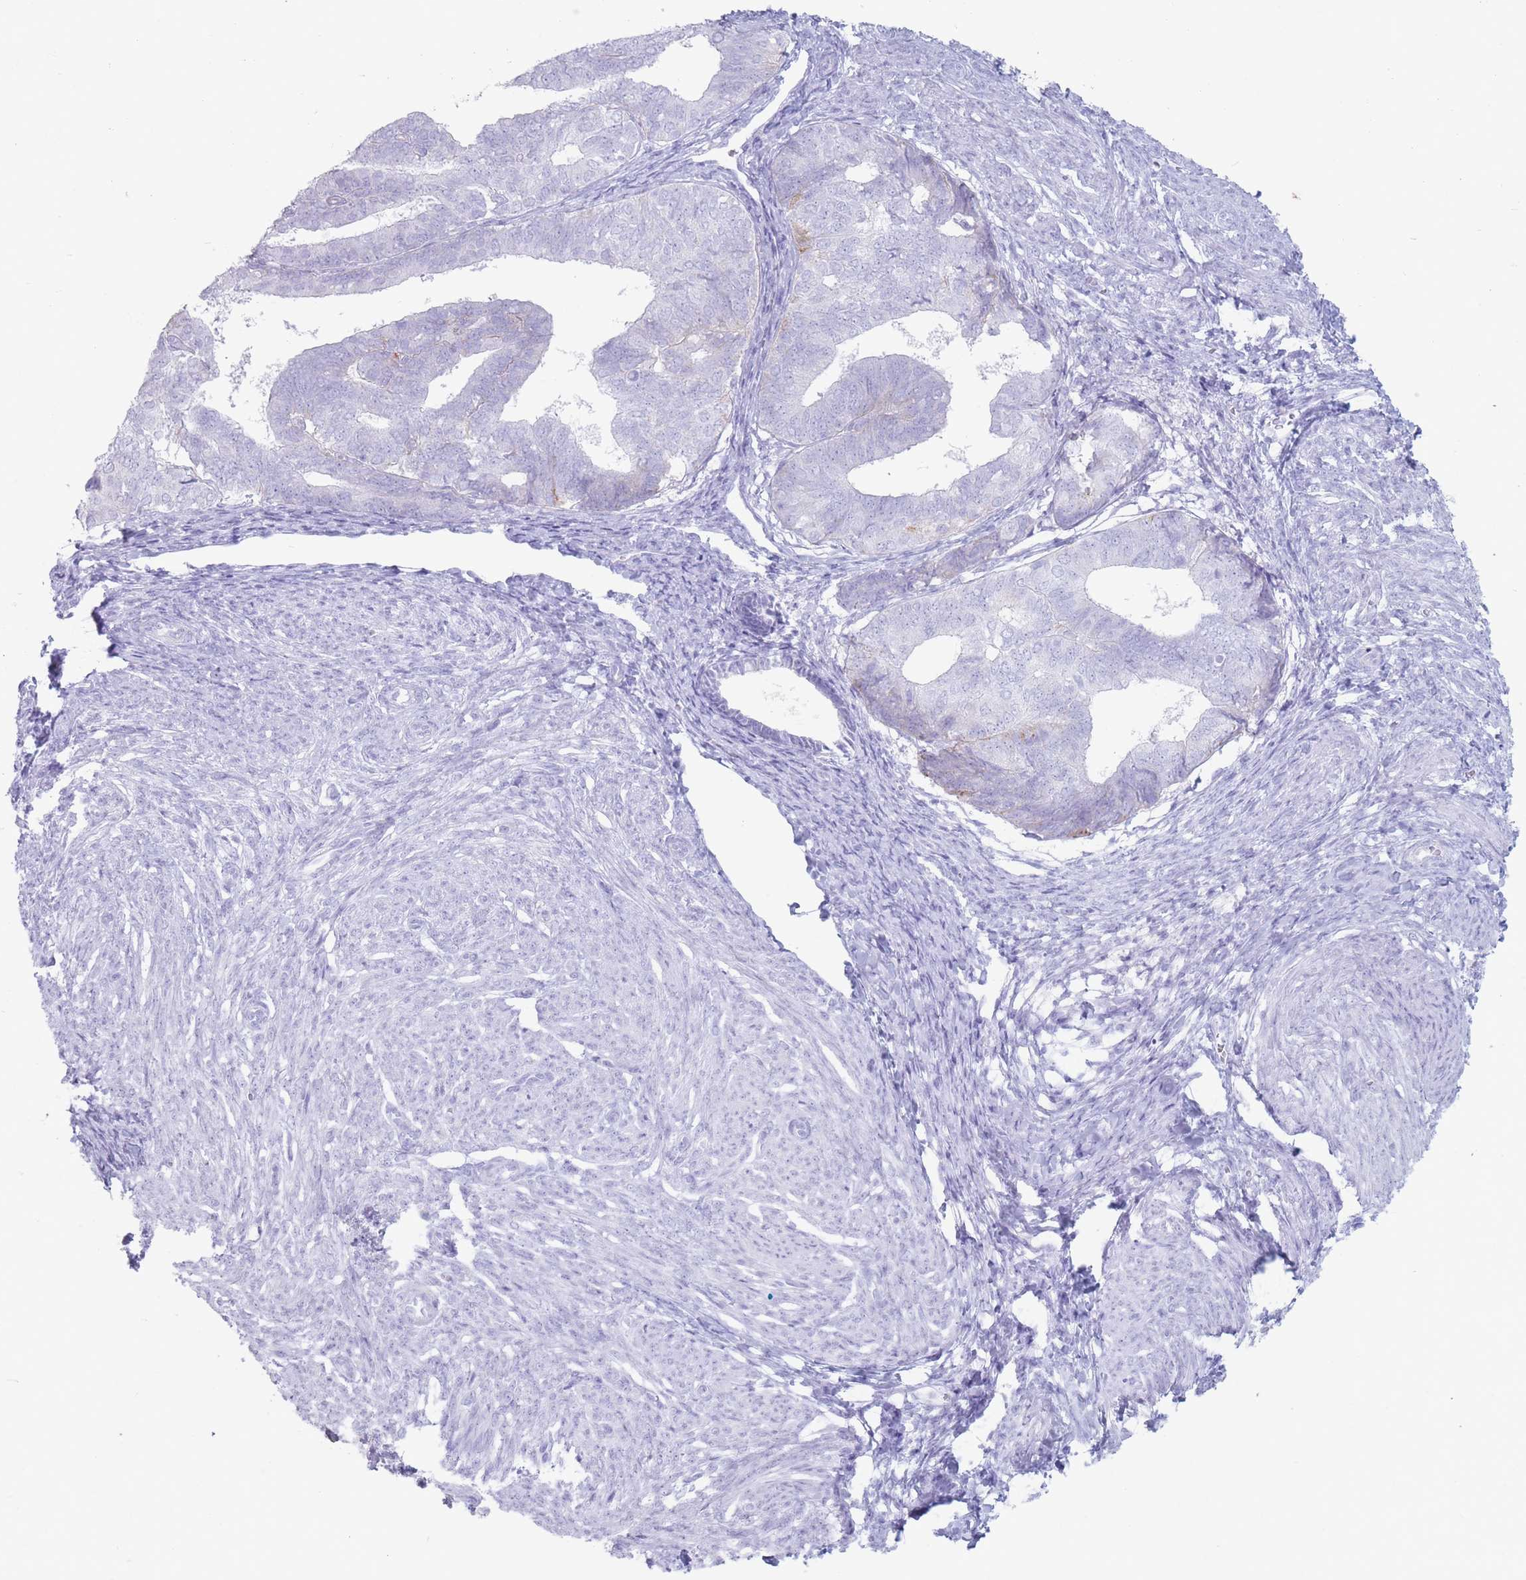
{"staining": {"intensity": "negative", "quantity": "none", "location": "none"}, "tissue": "endometrial cancer", "cell_type": "Tumor cells", "image_type": "cancer", "snomed": [{"axis": "morphology", "description": "Adenocarcinoma, NOS"}, {"axis": "topography", "description": "Endometrium"}], "caption": "IHC of endometrial cancer displays no expression in tumor cells.", "gene": "ST3GAL5", "patient": {"sex": "female", "age": 87}}